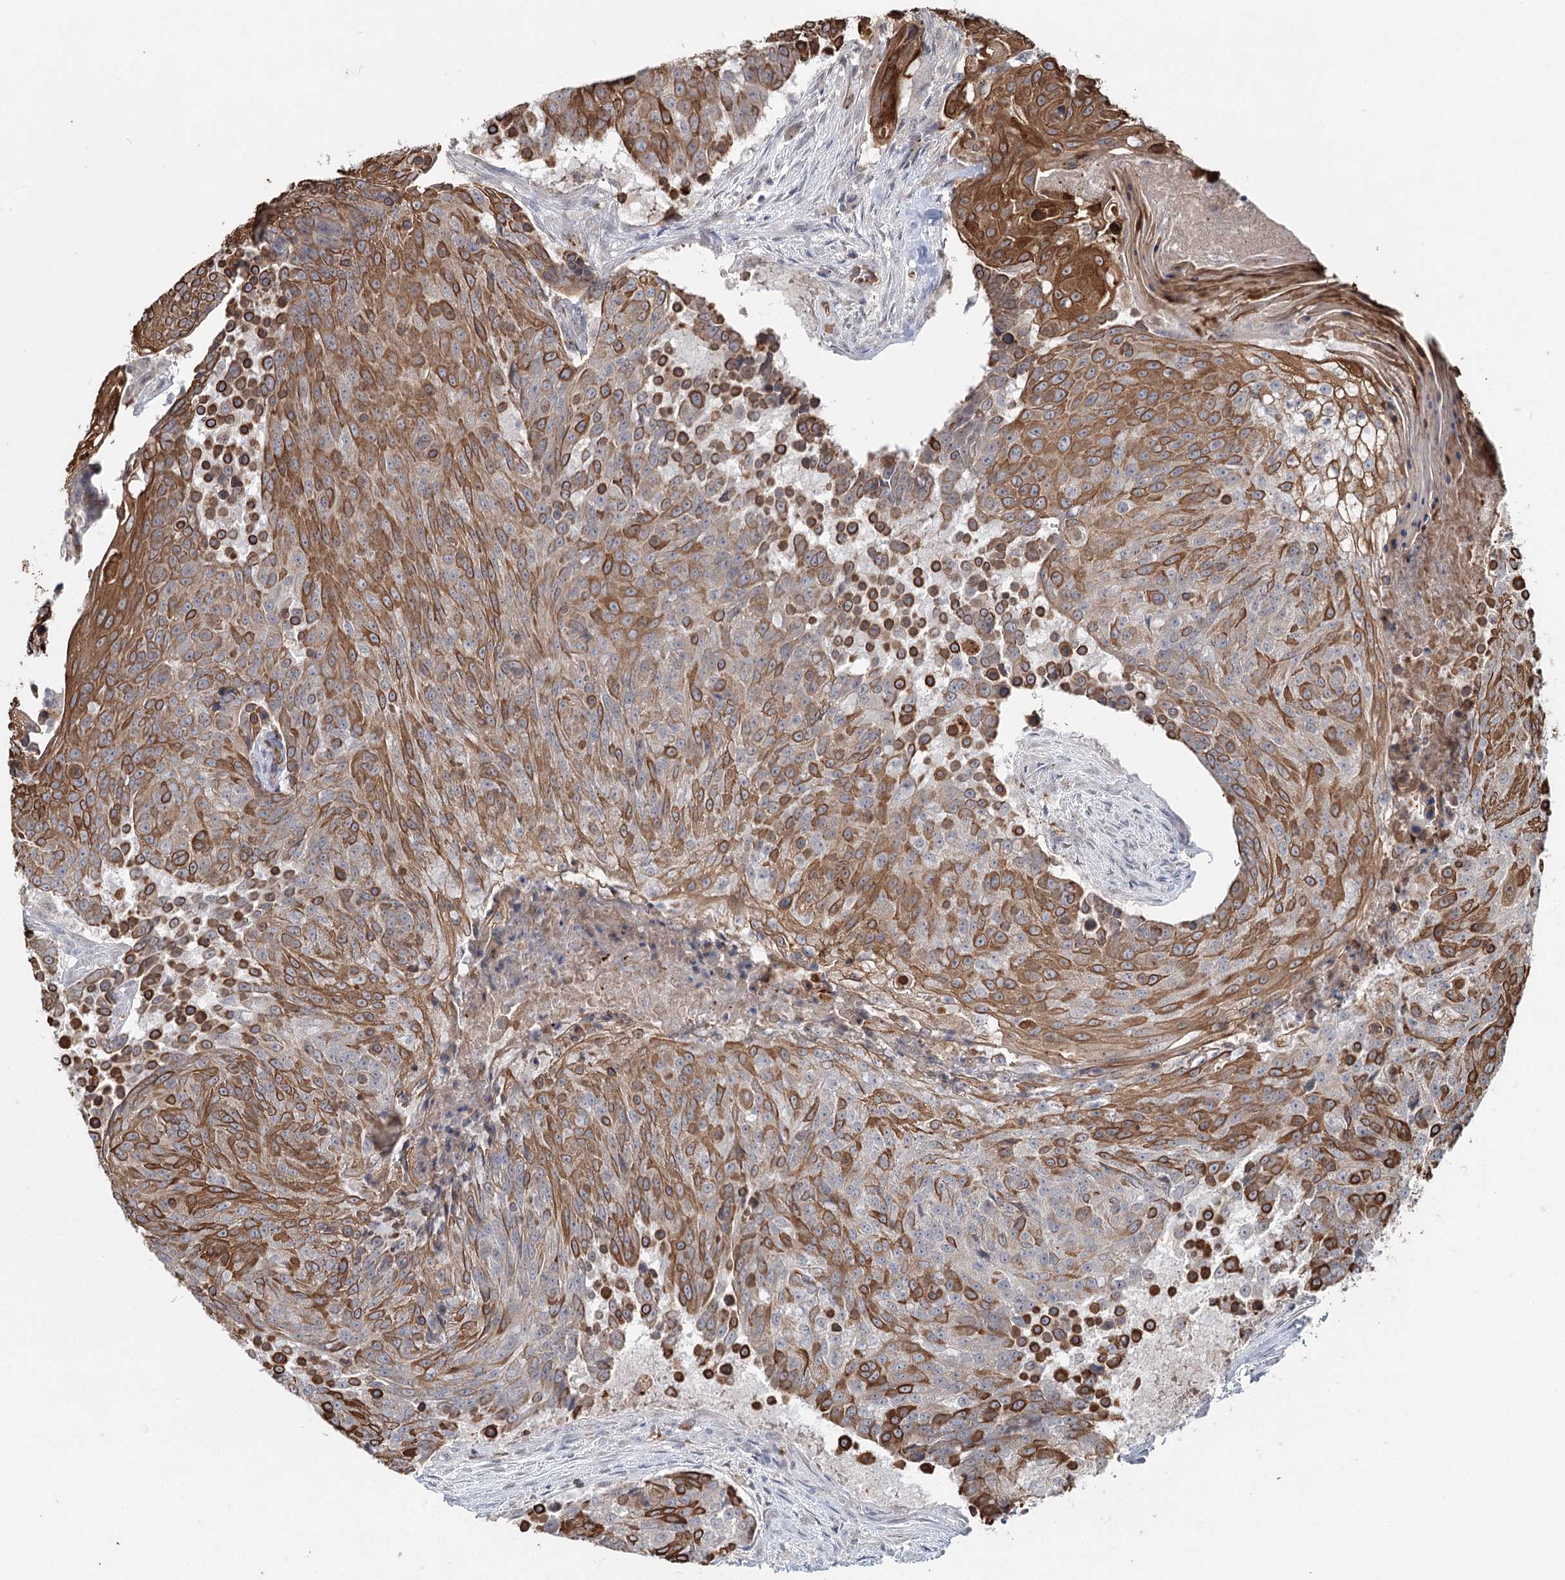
{"staining": {"intensity": "moderate", "quantity": ">75%", "location": "cytoplasmic/membranous"}, "tissue": "urothelial cancer", "cell_type": "Tumor cells", "image_type": "cancer", "snomed": [{"axis": "morphology", "description": "Urothelial carcinoma, High grade"}, {"axis": "topography", "description": "Urinary bladder"}], "caption": "Urothelial carcinoma (high-grade) stained for a protein displays moderate cytoplasmic/membranous positivity in tumor cells.", "gene": "FBXO7", "patient": {"sex": "female", "age": 63}}